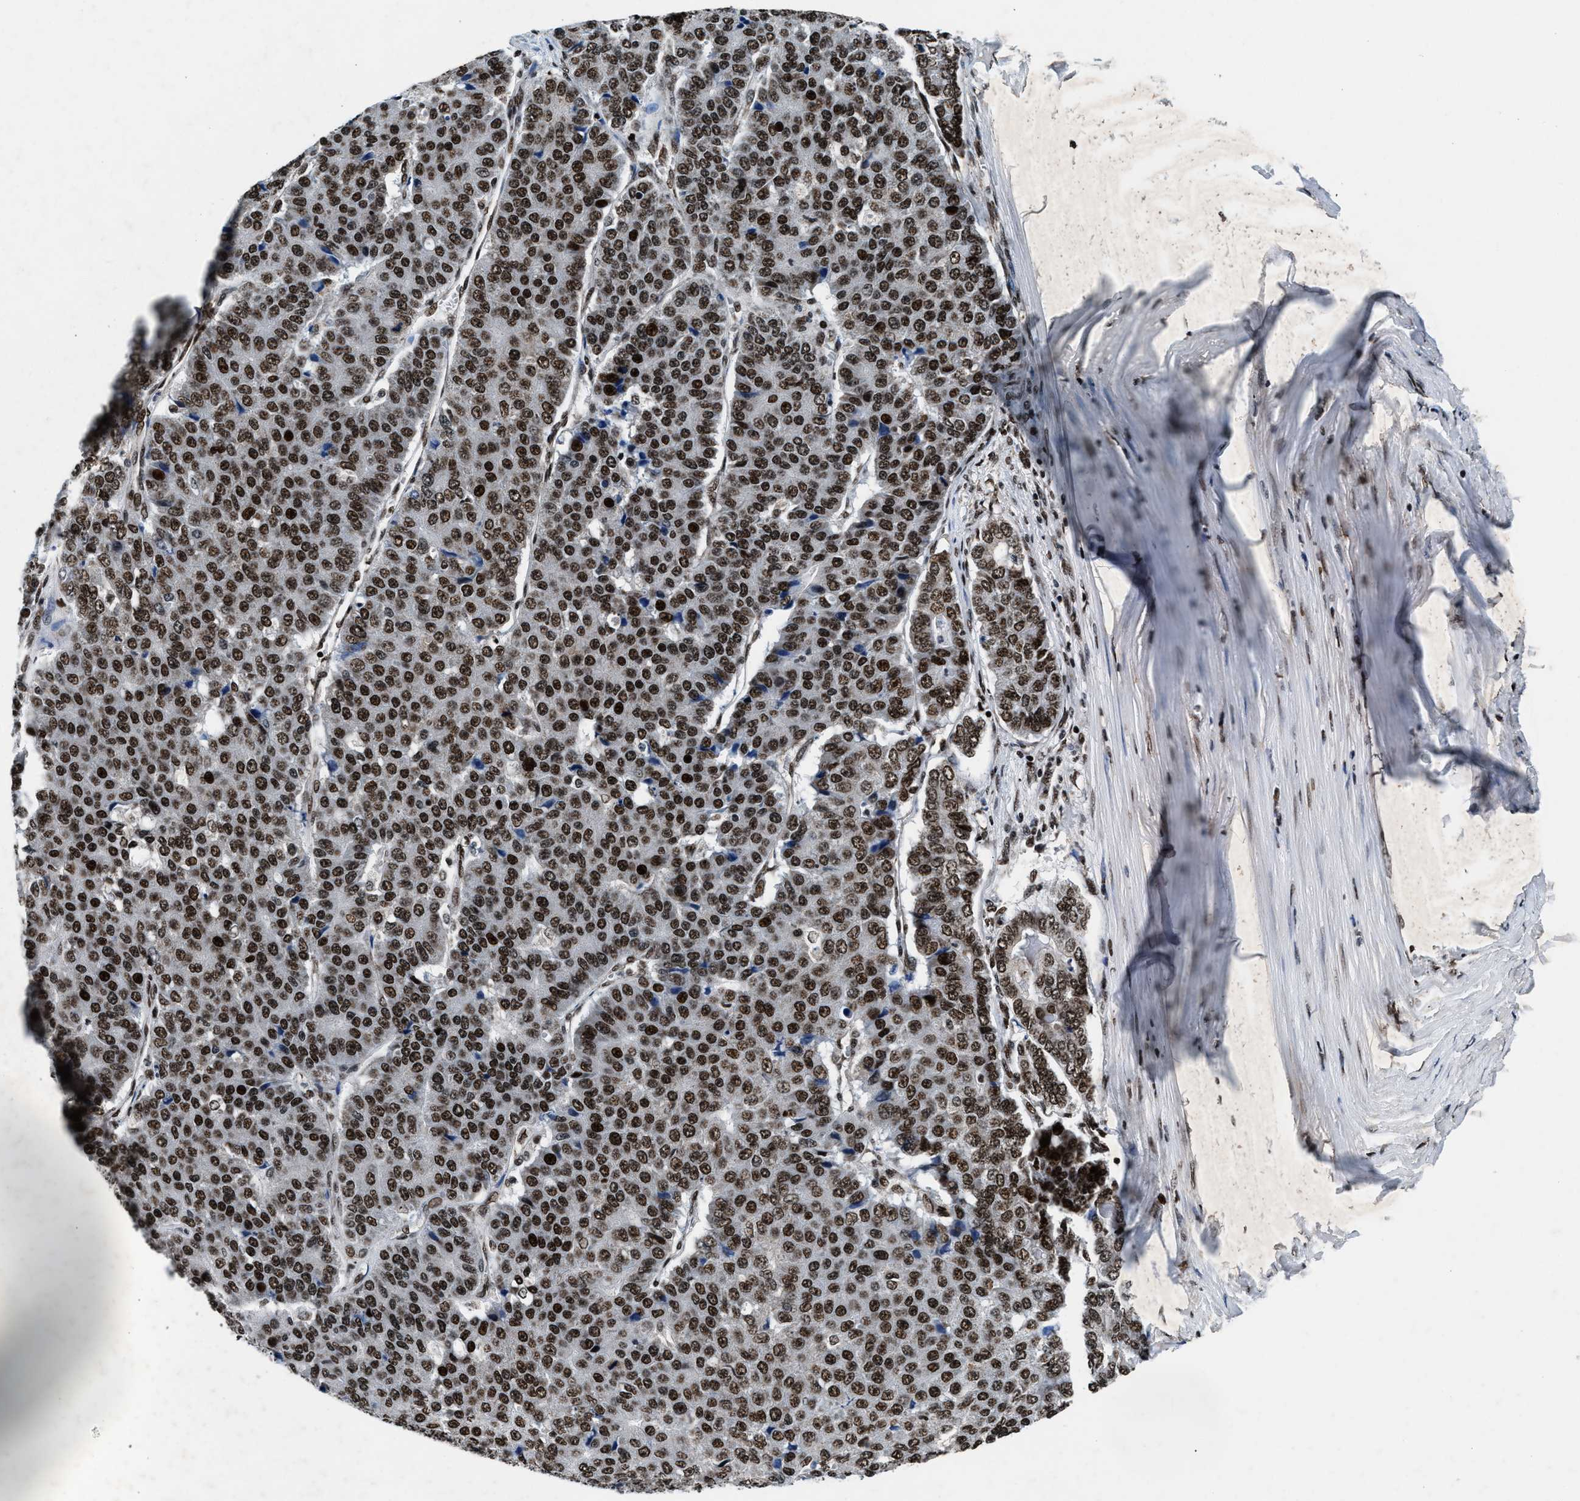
{"staining": {"intensity": "moderate", "quantity": ">75%", "location": "nuclear"}, "tissue": "pancreatic cancer", "cell_type": "Tumor cells", "image_type": "cancer", "snomed": [{"axis": "morphology", "description": "Adenocarcinoma, NOS"}, {"axis": "topography", "description": "Pancreas"}], "caption": "Immunohistochemistry (IHC) image of human pancreatic adenocarcinoma stained for a protein (brown), which displays medium levels of moderate nuclear staining in about >75% of tumor cells.", "gene": "PRRC2B", "patient": {"sex": "male", "age": 50}}